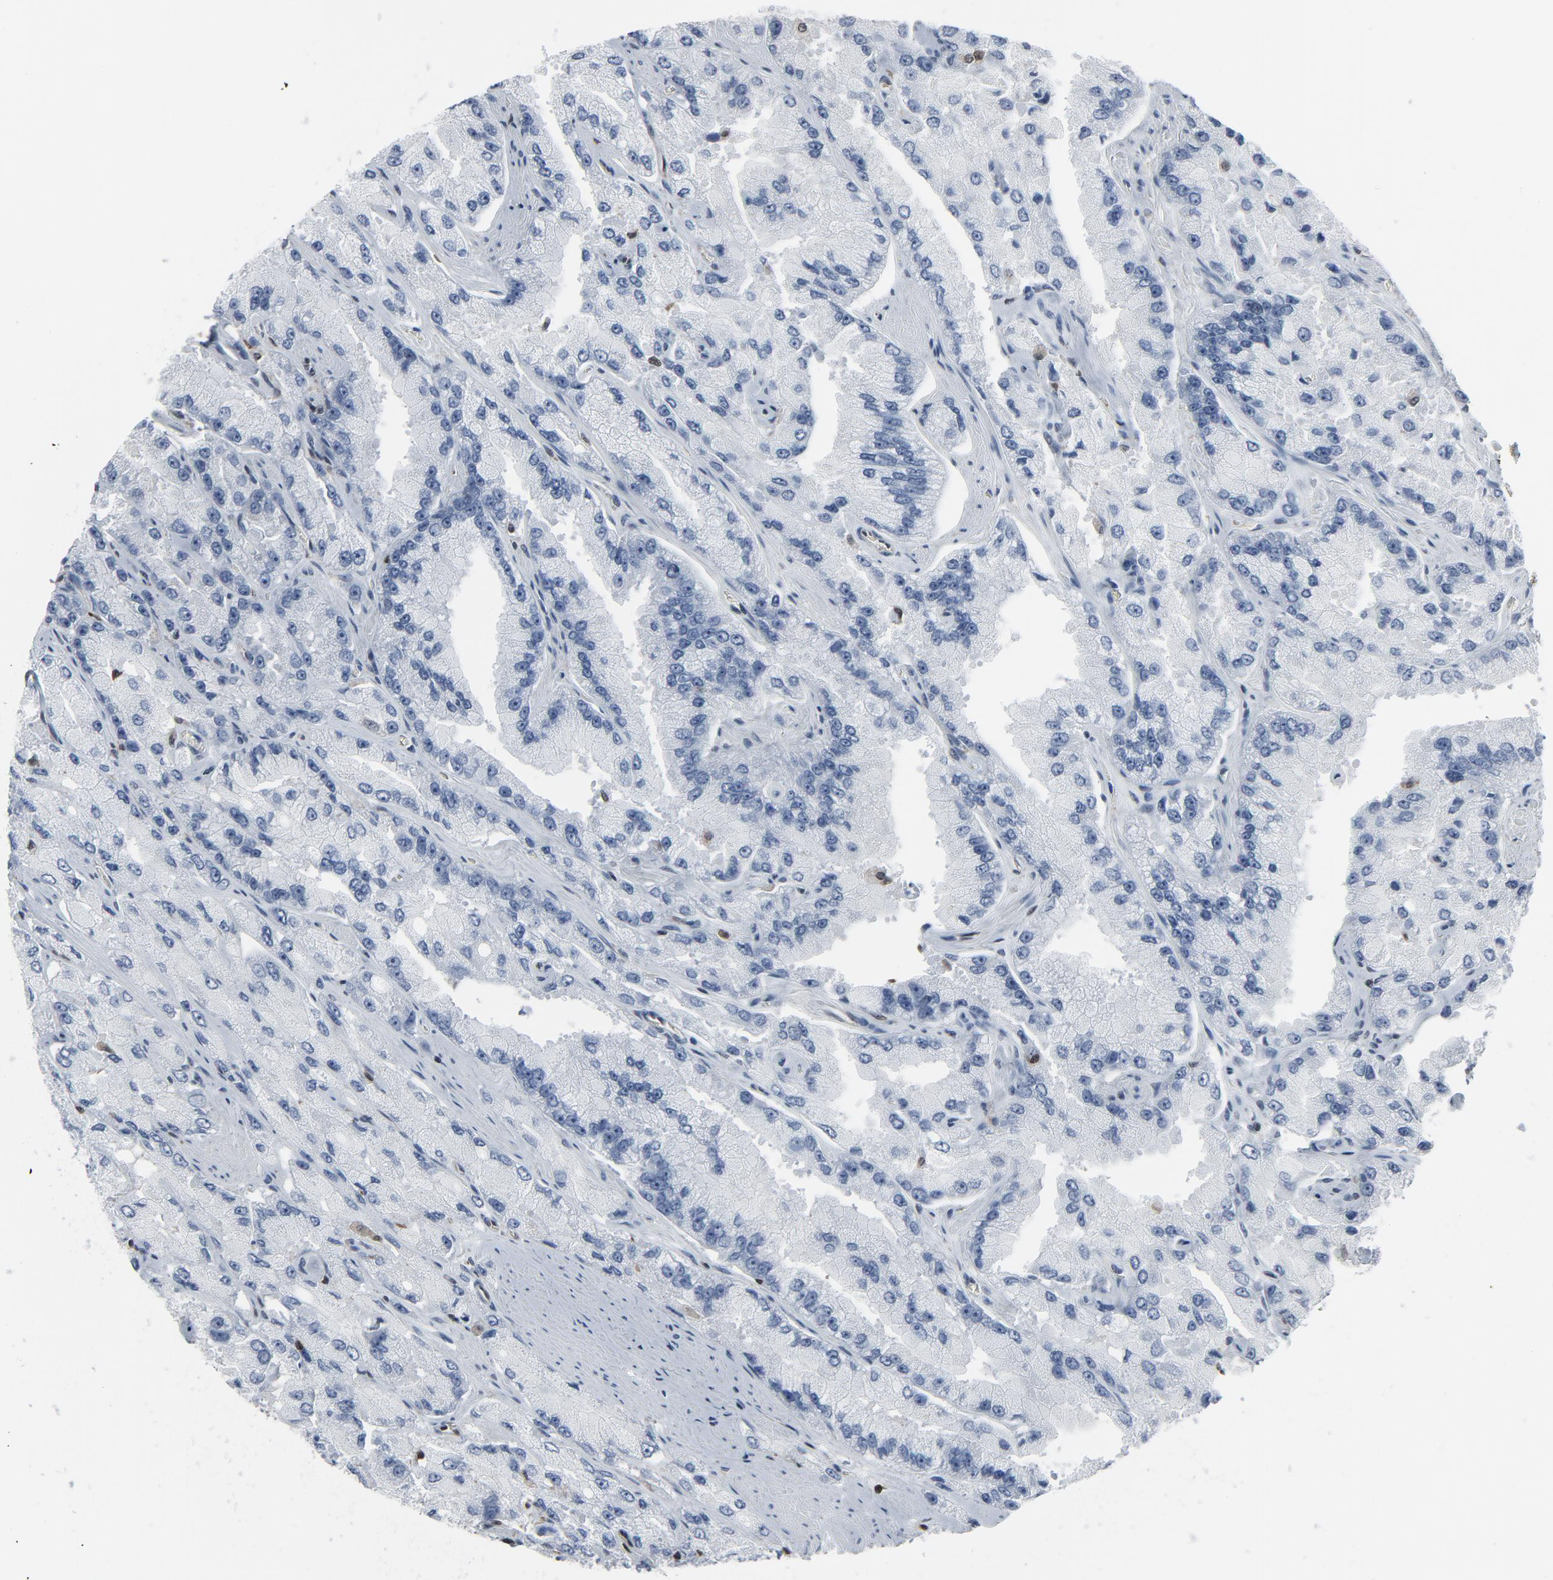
{"staining": {"intensity": "negative", "quantity": "none", "location": "none"}, "tissue": "prostate cancer", "cell_type": "Tumor cells", "image_type": "cancer", "snomed": [{"axis": "morphology", "description": "Adenocarcinoma, High grade"}, {"axis": "topography", "description": "Prostate"}], "caption": "There is no significant expression in tumor cells of high-grade adenocarcinoma (prostate).", "gene": "STAT5A", "patient": {"sex": "male", "age": 58}}